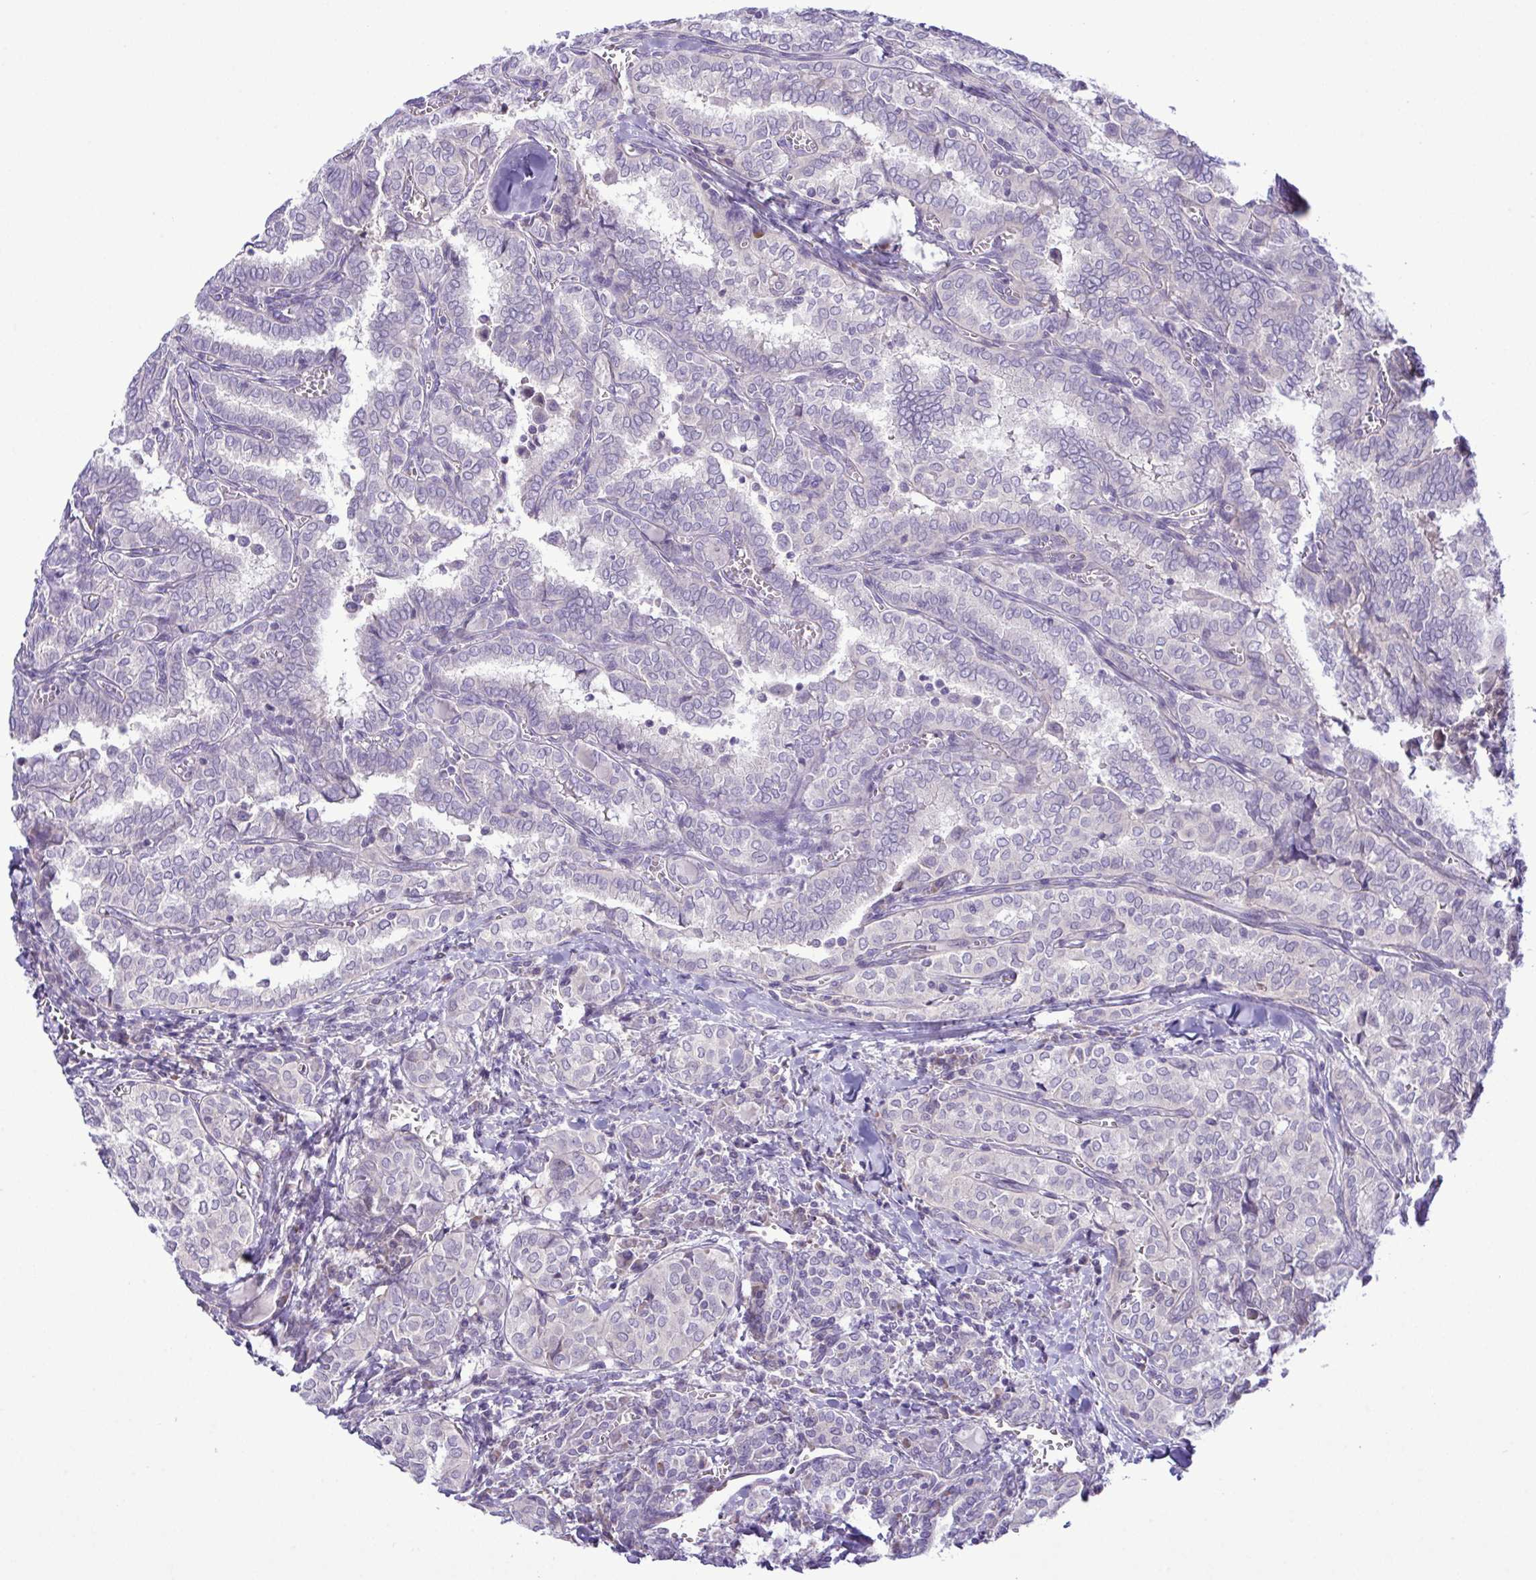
{"staining": {"intensity": "negative", "quantity": "none", "location": "none"}, "tissue": "thyroid cancer", "cell_type": "Tumor cells", "image_type": "cancer", "snomed": [{"axis": "morphology", "description": "Papillary adenocarcinoma, NOS"}, {"axis": "topography", "description": "Thyroid gland"}], "caption": "This is an immunohistochemistry (IHC) photomicrograph of human papillary adenocarcinoma (thyroid). There is no staining in tumor cells.", "gene": "SYNPO2L", "patient": {"sex": "female", "age": 30}}